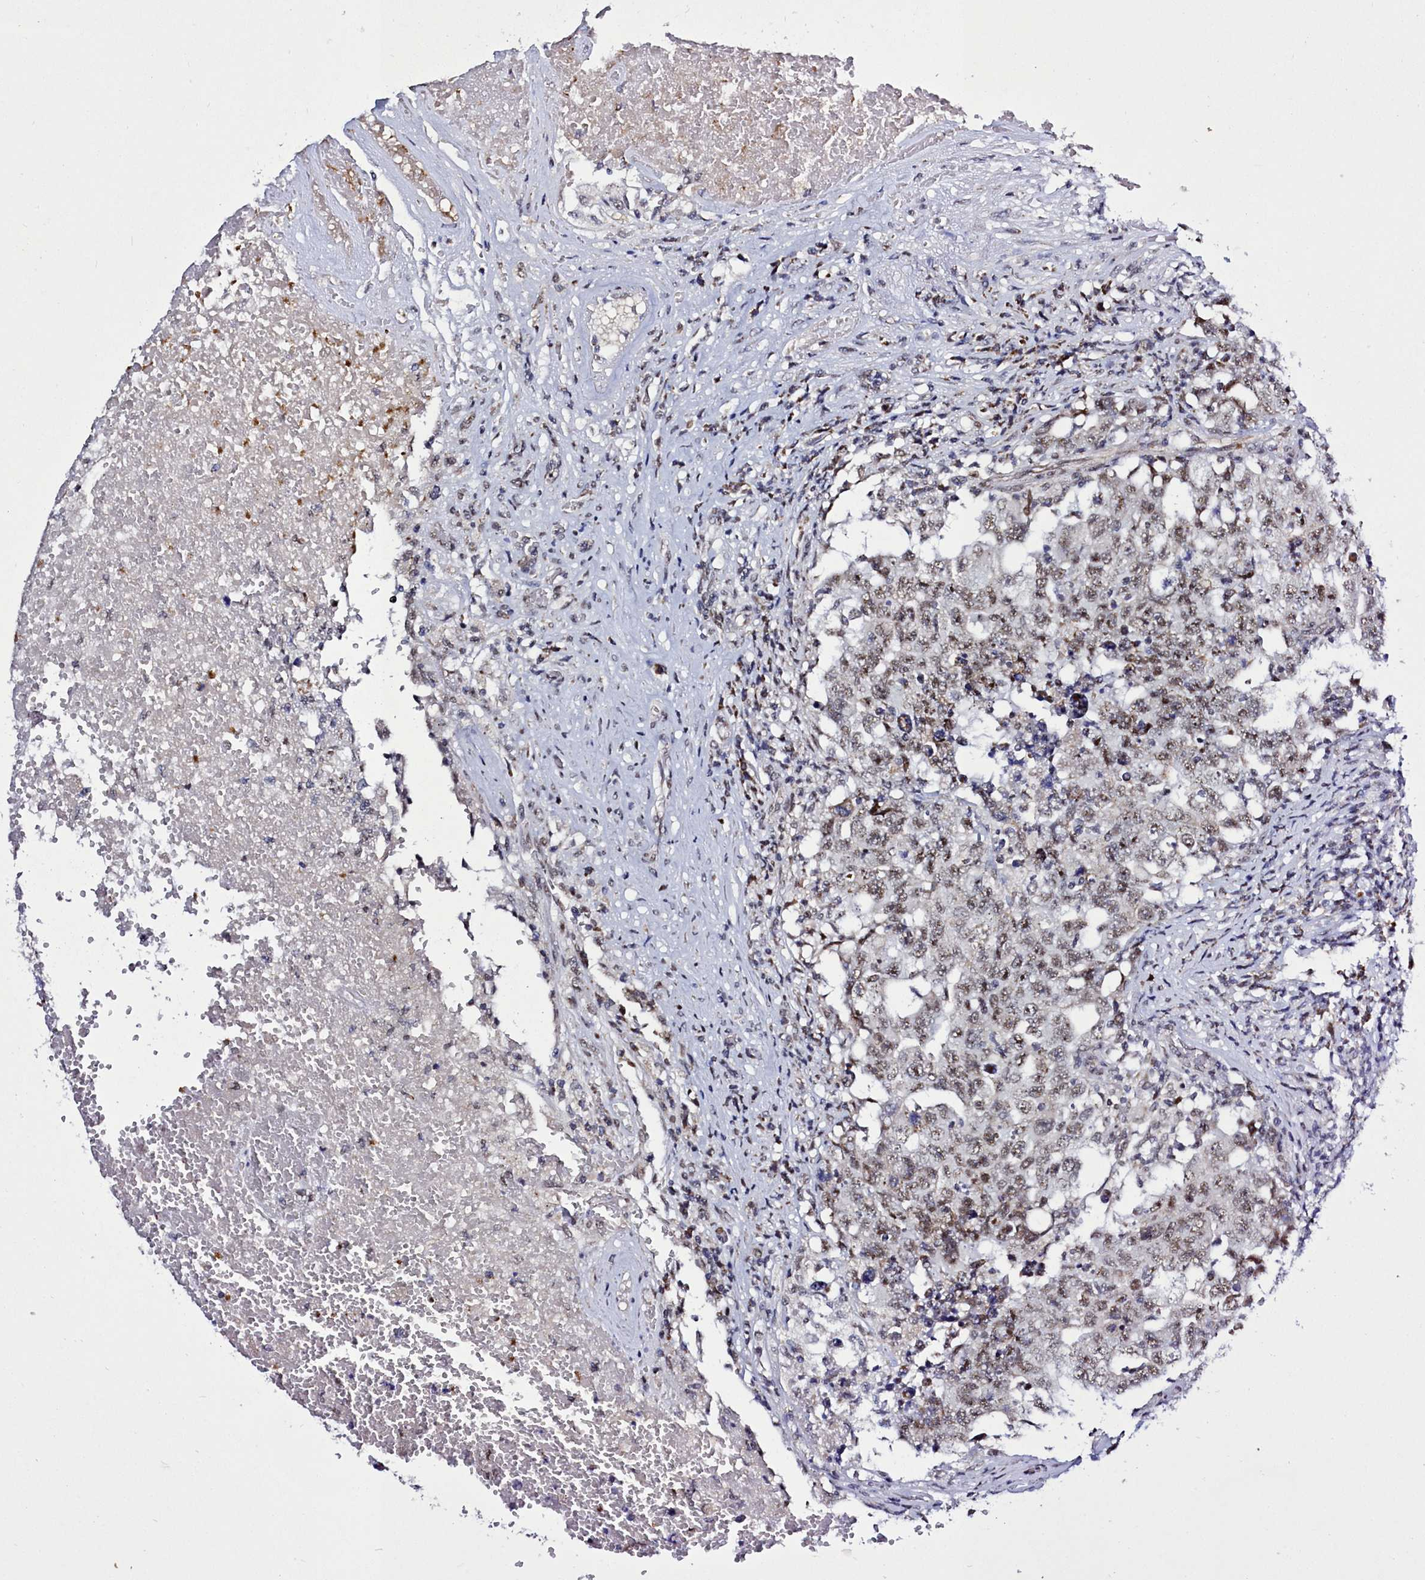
{"staining": {"intensity": "moderate", "quantity": ">75%", "location": "nuclear"}, "tissue": "testis cancer", "cell_type": "Tumor cells", "image_type": "cancer", "snomed": [{"axis": "morphology", "description": "Carcinoma, Embryonal, NOS"}, {"axis": "topography", "description": "Testis"}], "caption": "Immunohistochemical staining of embryonal carcinoma (testis) exhibits medium levels of moderate nuclear protein expression in approximately >75% of tumor cells.", "gene": "POM121L2", "patient": {"sex": "male", "age": 26}}